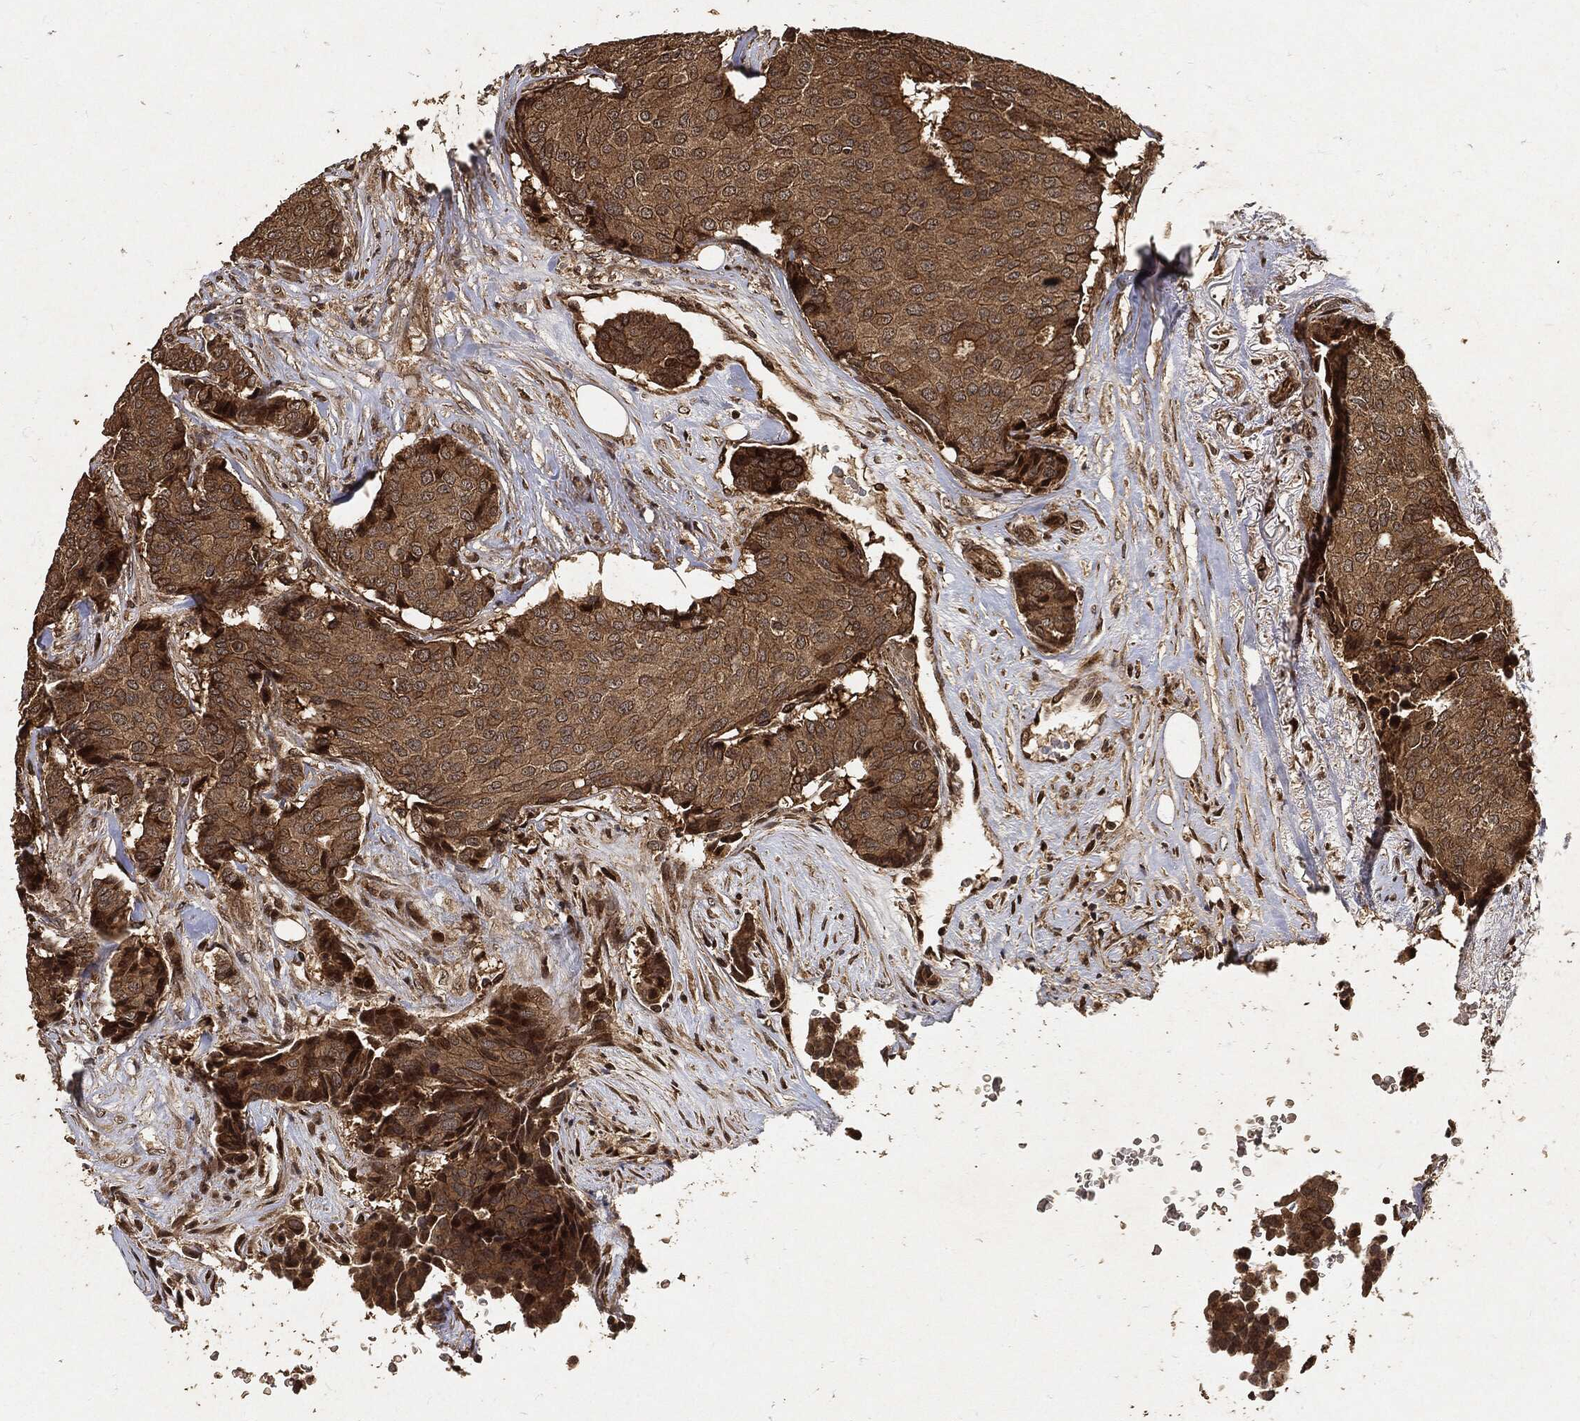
{"staining": {"intensity": "moderate", "quantity": ">75%", "location": "cytoplasmic/membranous"}, "tissue": "breast cancer", "cell_type": "Tumor cells", "image_type": "cancer", "snomed": [{"axis": "morphology", "description": "Duct carcinoma"}, {"axis": "topography", "description": "Breast"}], "caption": "Protein expression analysis of human breast cancer (intraductal carcinoma) reveals moderate cytoplasmic/membranous staining in about >75% of tumor cells.", "gene": "ZNF226", "patient": {"sex": "female", "age": 75}}